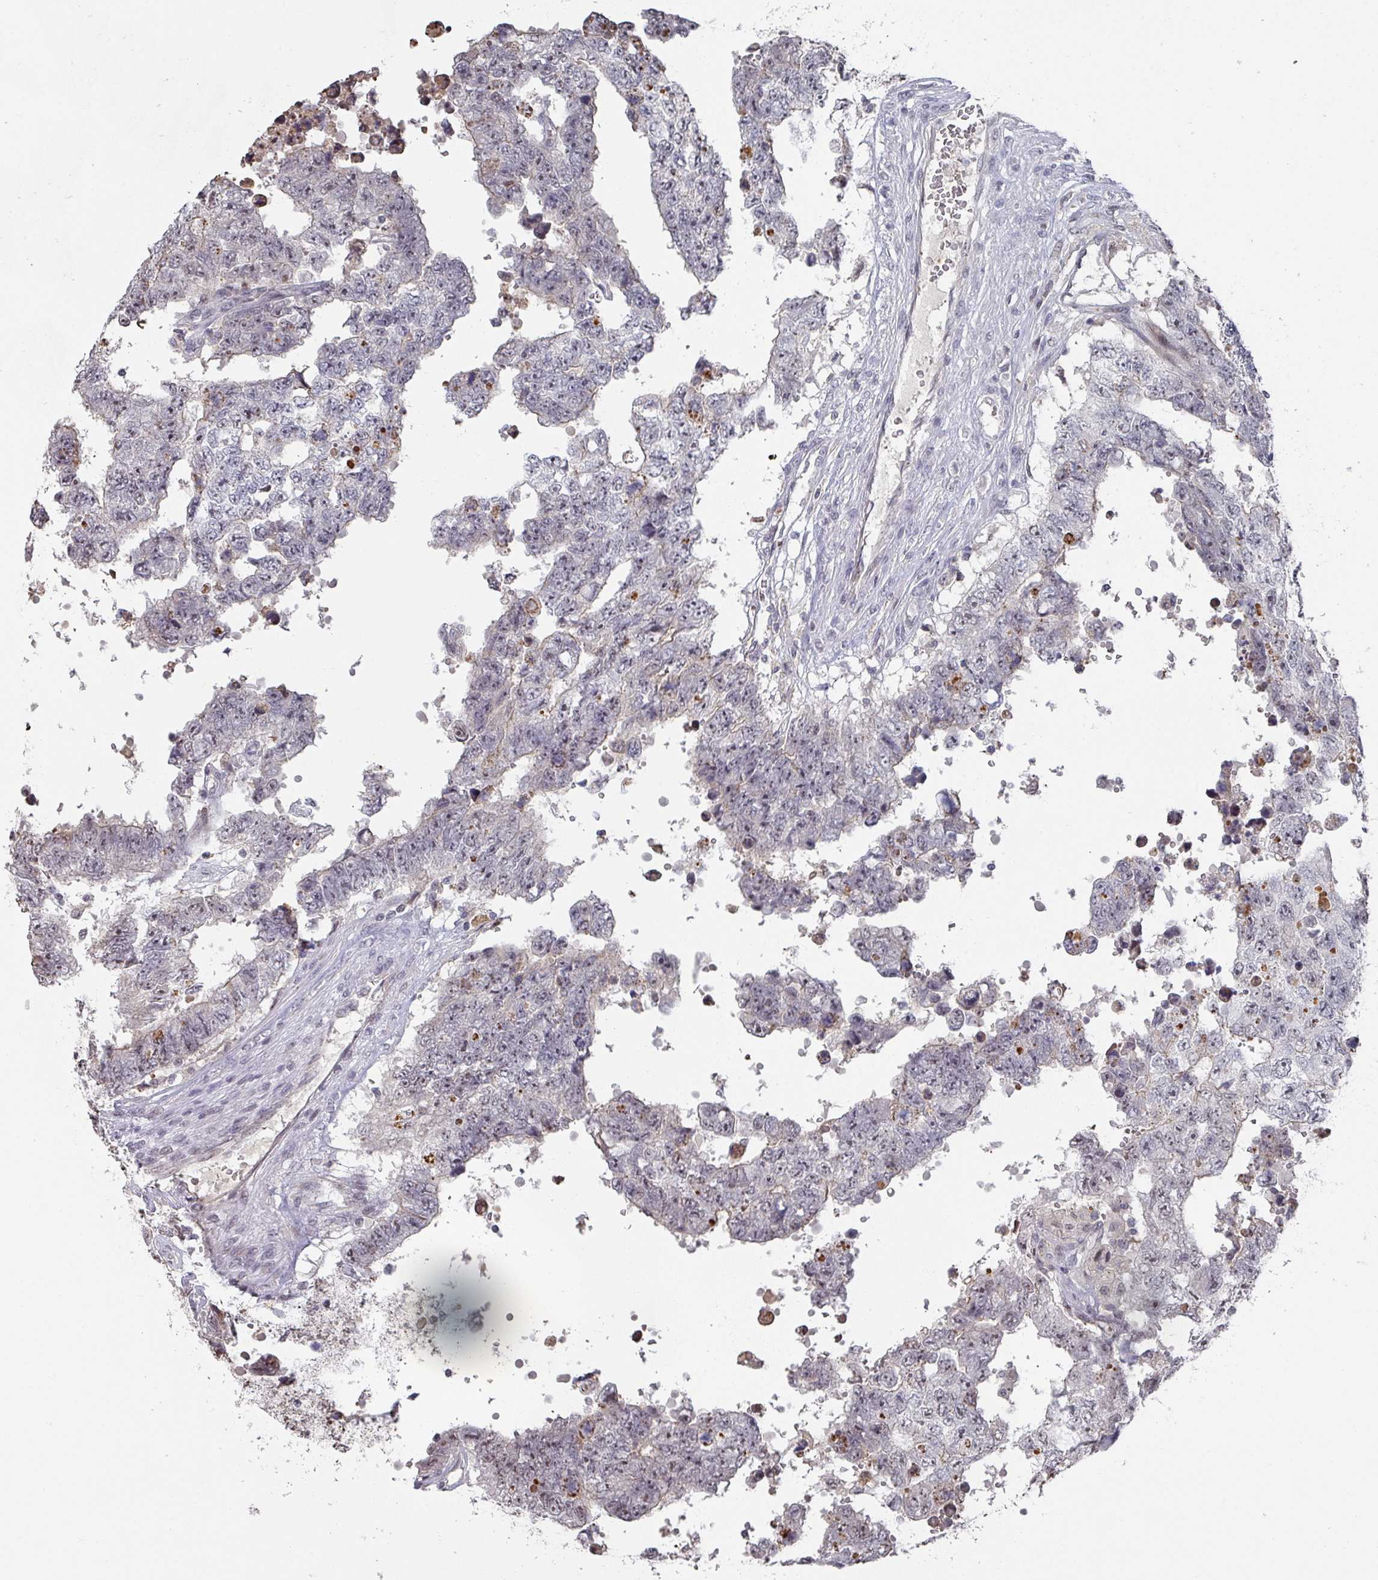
{"staining": {"intensity": "weak", "quantity": "<25%", "location": "nuclear"}, "tissue": "testis cancer", "cell_type": "Tumor cells", "image_type": "cancer", "snomed": [{"axis": "morphology", "description": "Normal tissue, NOS"}, {"axis": "morphology", "description": "Carcinoma, Embryonal, NOS"}, {"axis": "topography", "description": "Testis"}, {"axis": "topography", "description": "Epididymis"}], "caption": "IHC micrograph of testis cancer stained for a protein (brown), which displays no expression in tumor cells.", "gene": "ZNF654", "patient": {"sex": "male", "age": 25}}